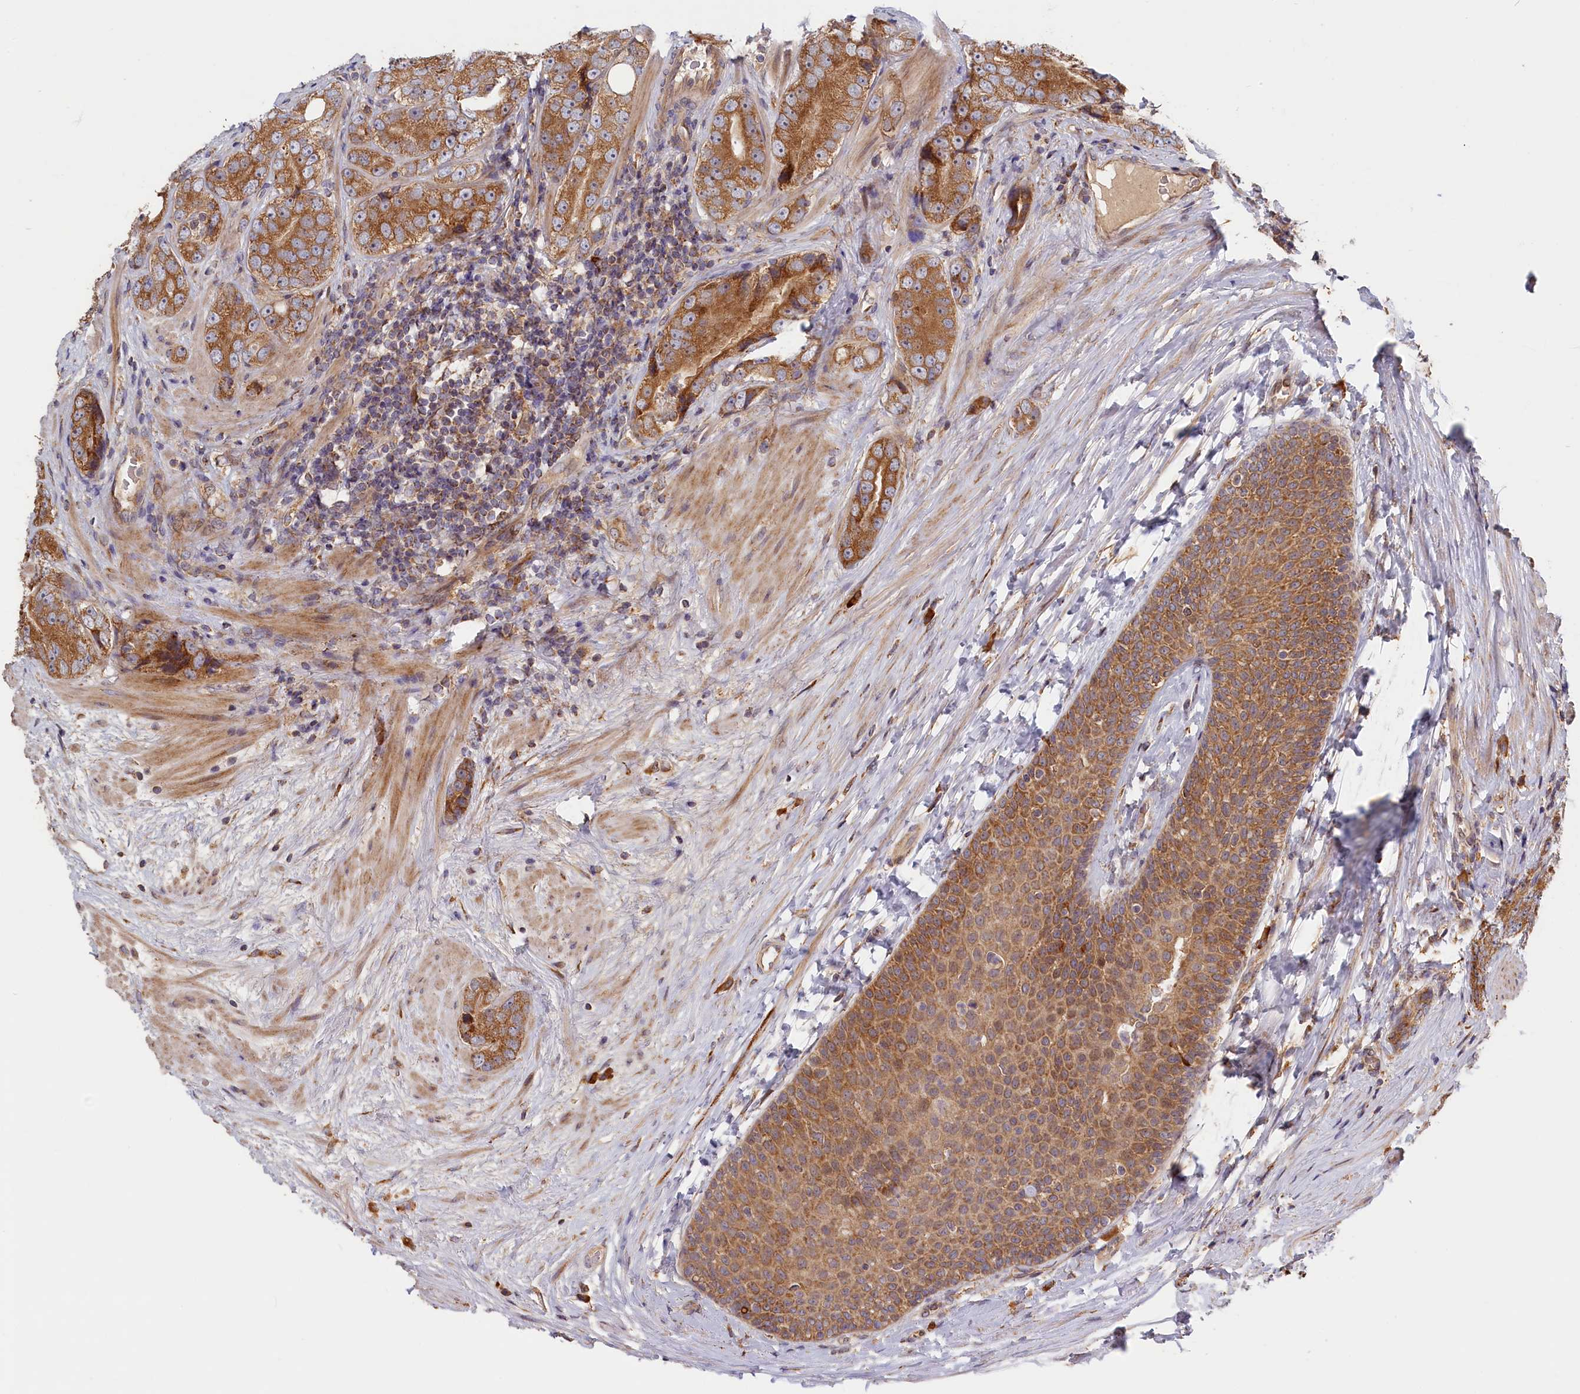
{"staining": {"intensity": "moderate", "quantity": ">75%", "location": "cytoplasmic/membranous"}, "tissue": "prostate cancer", "cell_type": "Tumor cells", "image_type": "cancer", "snomed": [{"axis": "morphology", "description": "Adenocarcinoma, High grade"}, {"axis": "topography", "description": "Prostate"}], "caption": "Immunohistochemistry (IHC) photomicrograph of human prostate adenocarcinoma (high-grade) stained for a protein (brown), which displays medium levels of moderate cytoplasmic/membranous expression in about >75% of tumor cells.", "gene": "CEP44", "patient": {"sex": "male", "age": 56}}